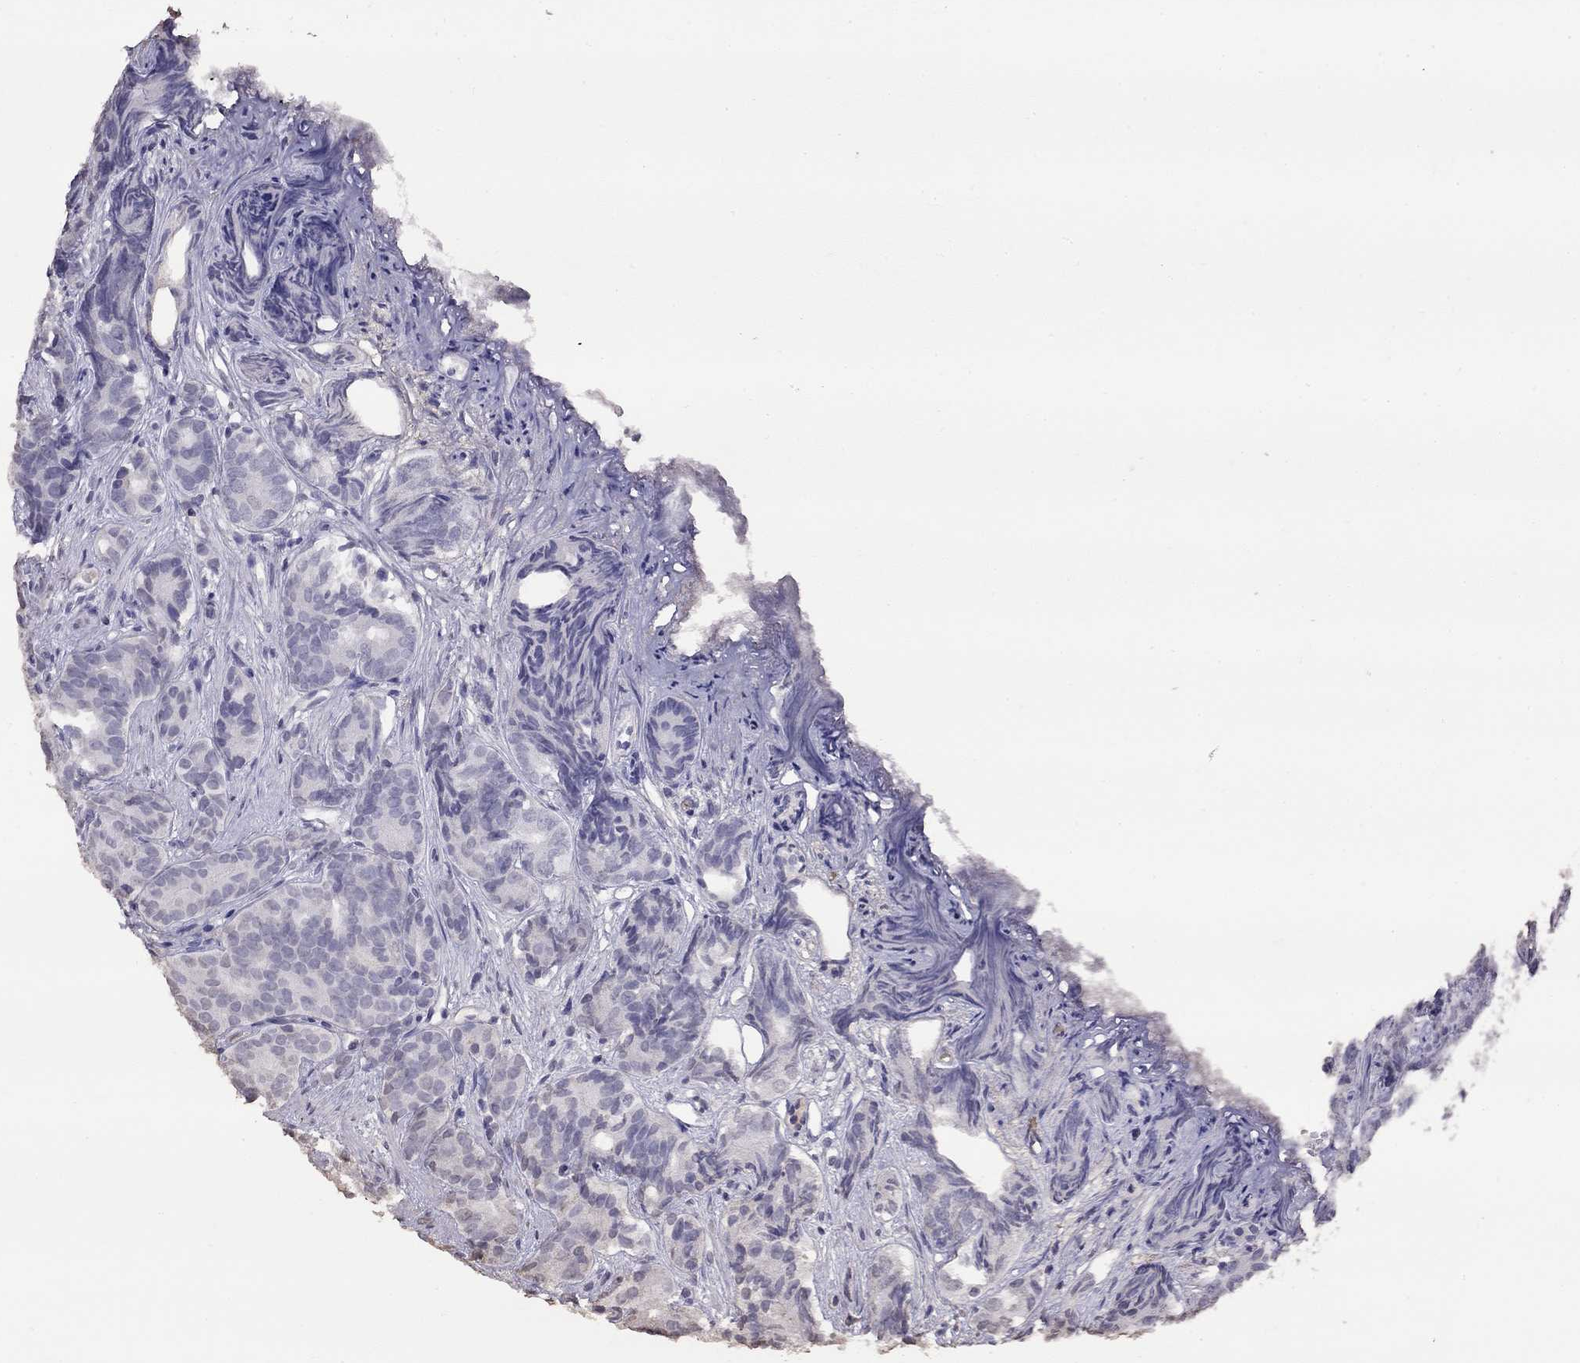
{"staining": {"intensity": "negative", "quantity": "none", "location": "none"}, "tissue": "prostate cancer", "cell_type": "Tumor cells", "image_type": "cancer", "snomed": [{"axis": "morphology", "description": "Adenocarcinoma, High grade"}, {"axis": "topography", "description": "Prostate"}], "caption": "Immunohistochemistry of prostate cancer (high-grade adenocarcinoma) displays no expression in tumor cells.", "gene": "SUN3", "patient": {"sex": "male", "age": 84}}